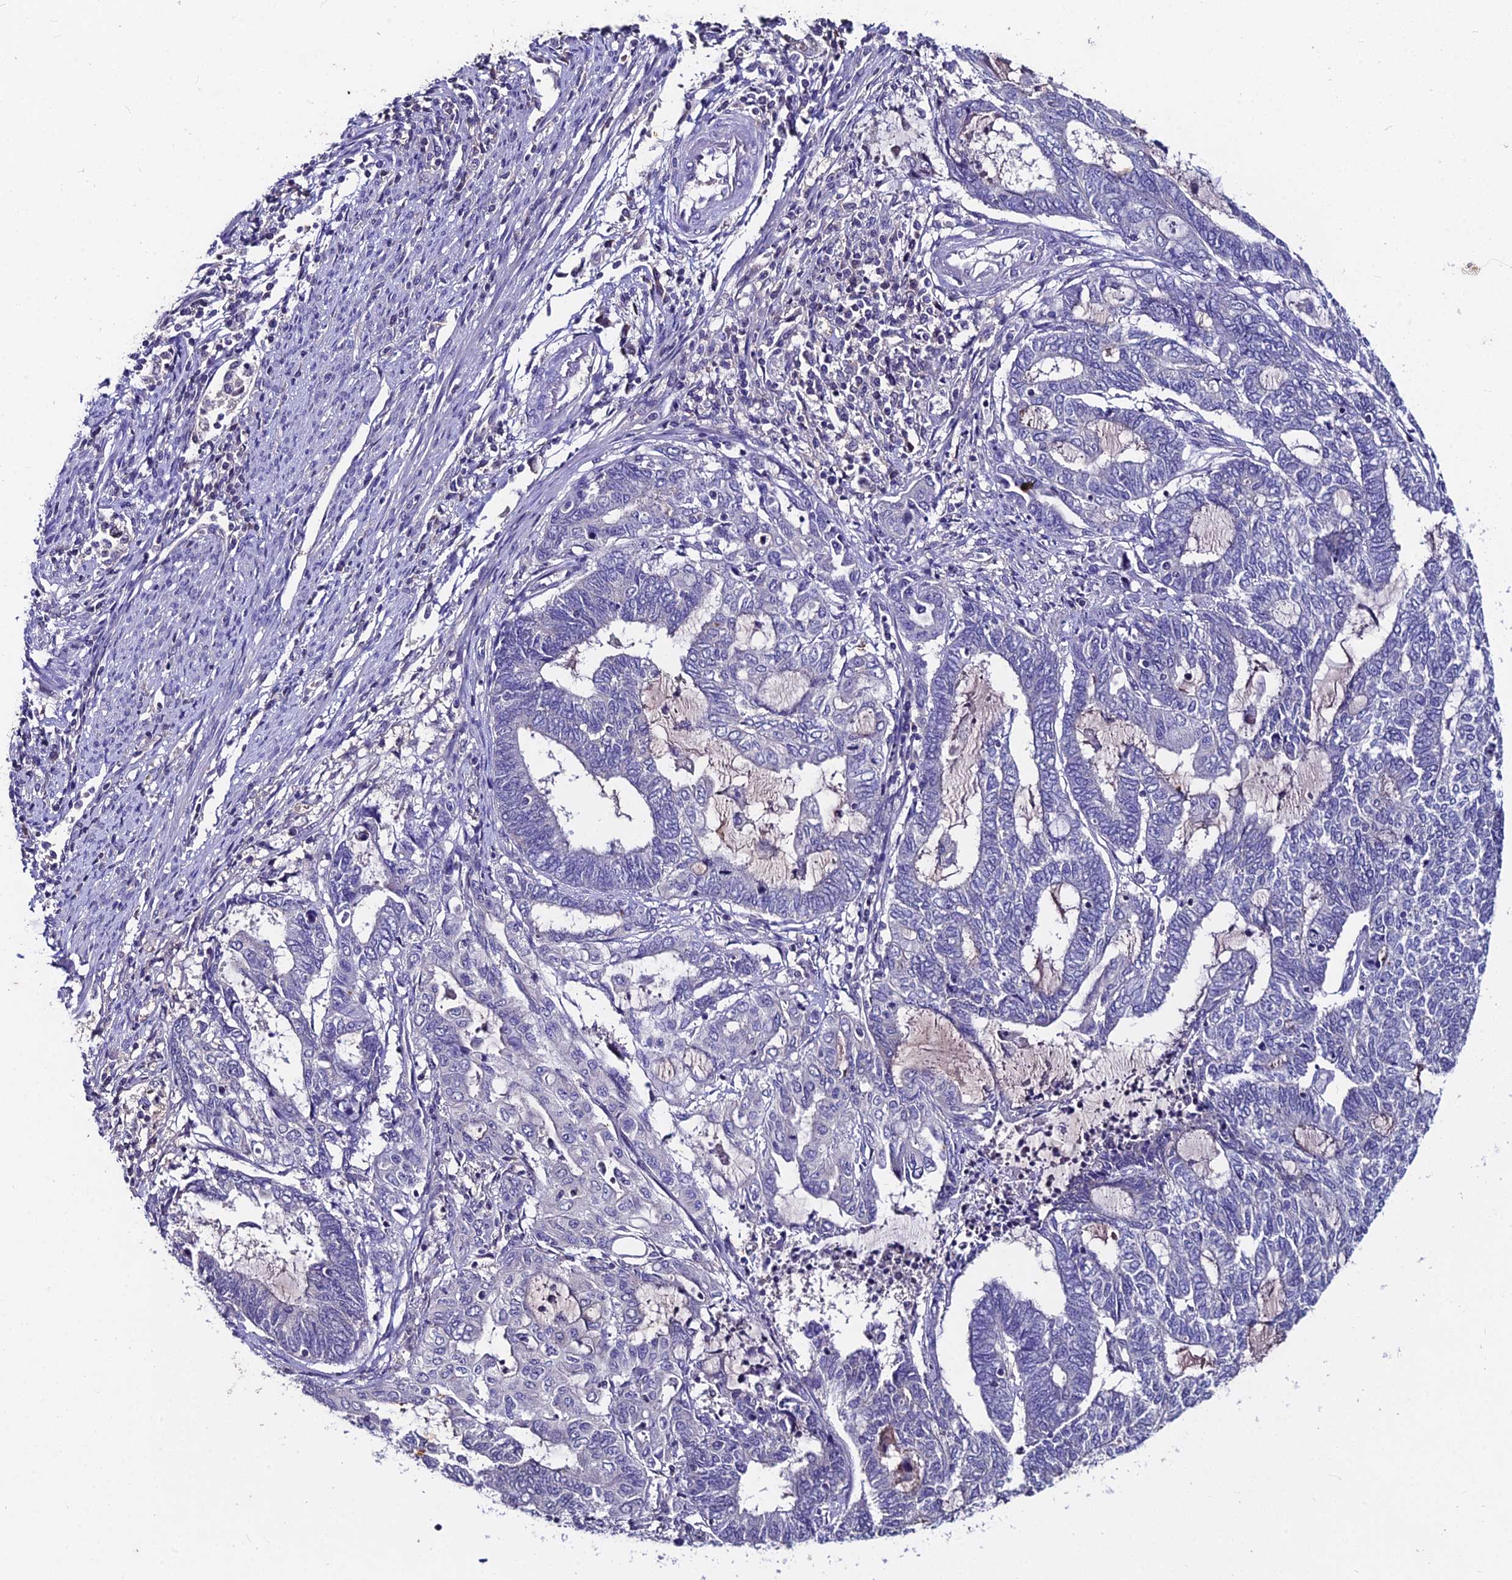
{"staining": {"intensity": "negative", "quantity": "none", "location": "none"}, "tissue": "endometrial cancer", "cell_type": "Tumor cells", "image_type": "cancer", "snomed": [{"axis": "morphology", "description": "Adenocarcinoma, NOS"}, {"axis": "topography", "description": "Uterus"}, {"axis": "topography", "description": "Endometrium"}], "caption": "The IHC micrograph has no significant staining in tumor cells of adenocarcinoma (endometrial) tissue.", "gene": "LGALS7", "patient": {"sex": "female", "age": 70}}